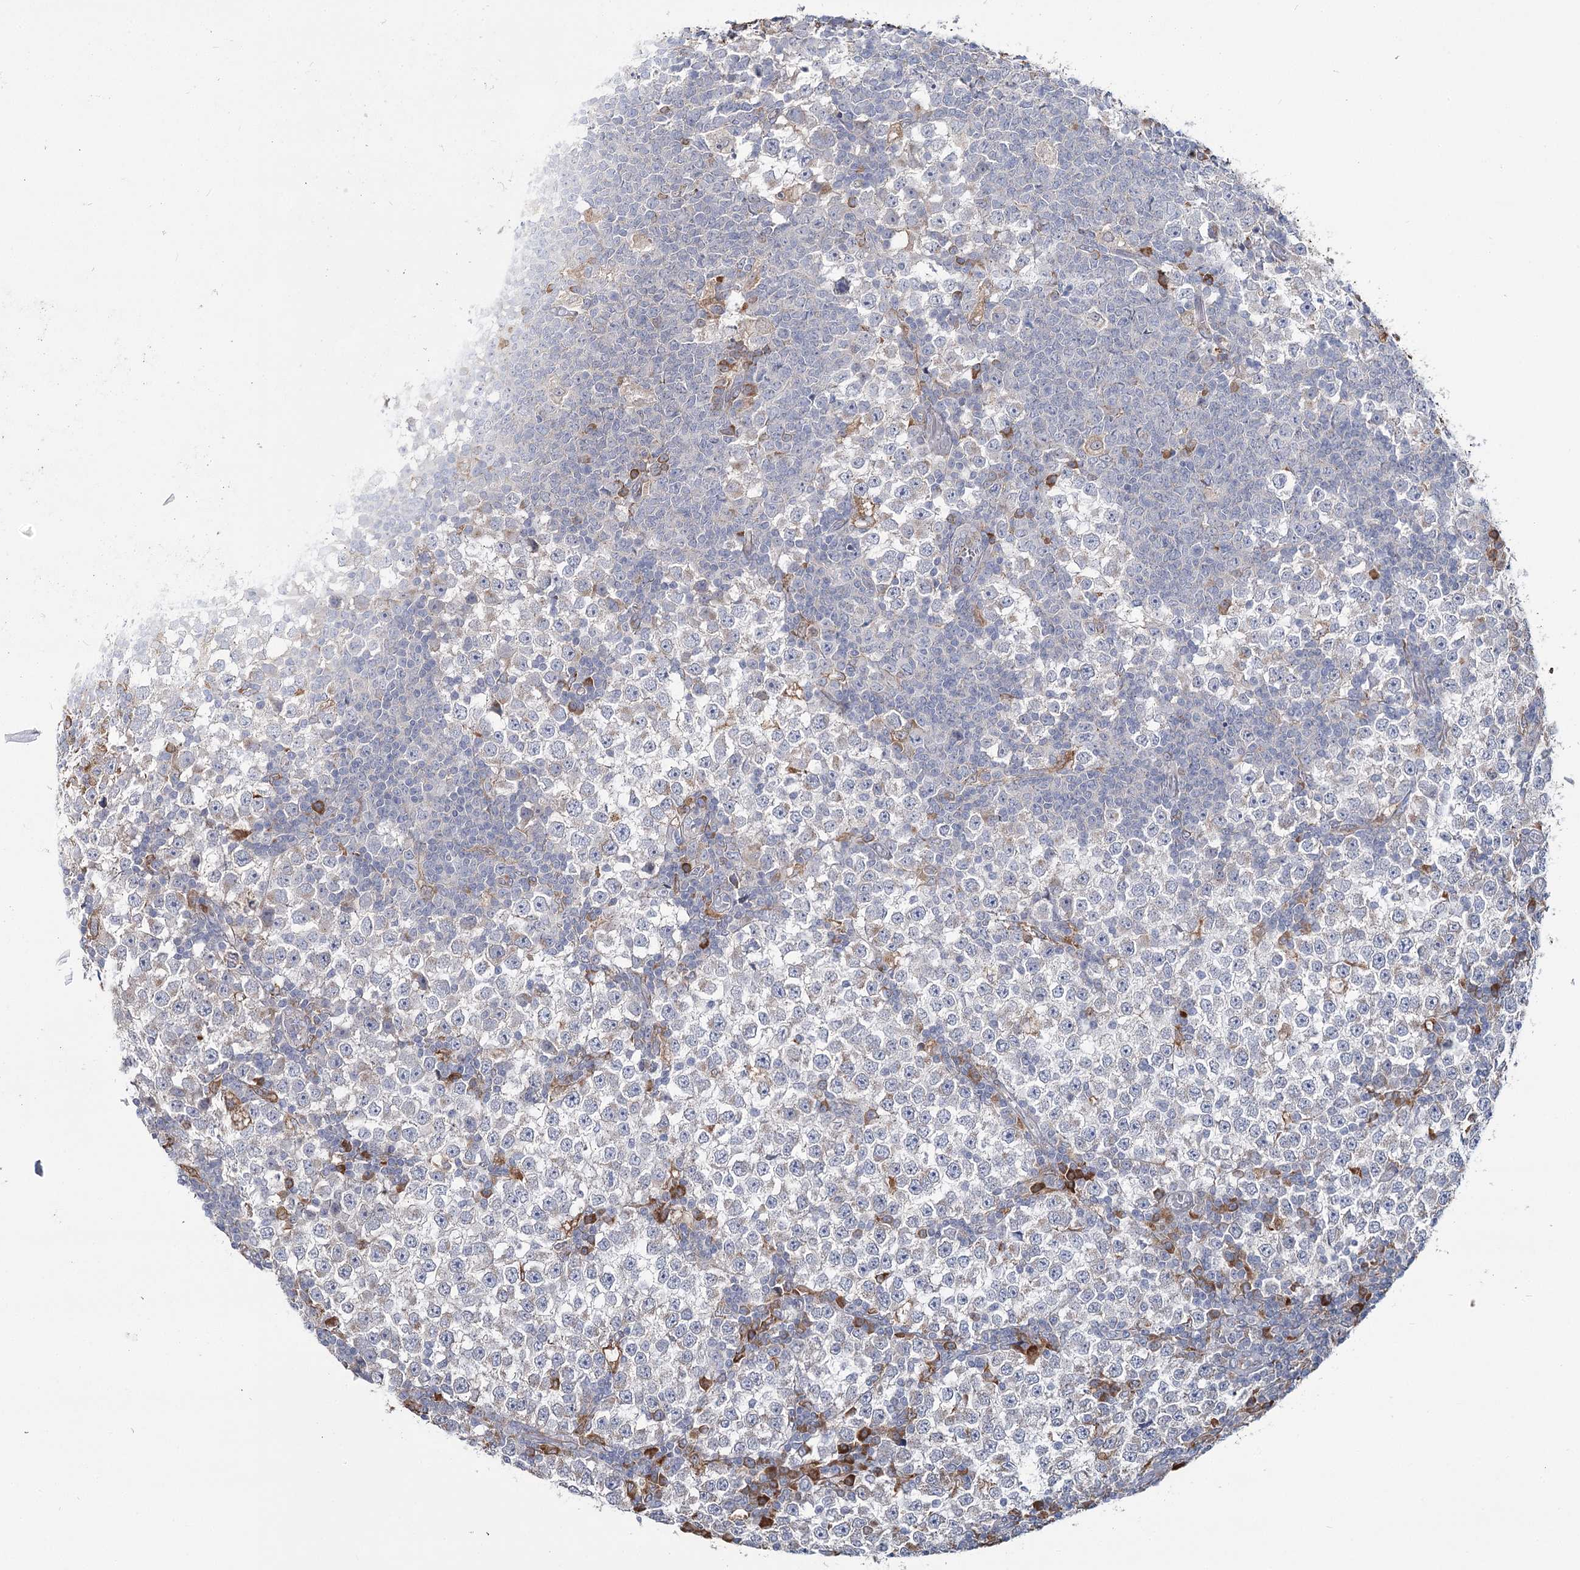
{"staining": {"intensity": "negative", "quantity": "none", "location": "none"}, "tissue": "testis cancer", "cell_type": "Tumor cells", "image_type": "cancer", "snomed": [{"axis": "morphology", "description": "Seminoma, NOS"}, {"axis": "topography", "description": "Testis"}], "caption": "A histopathology image of human testis seminoma is negative for staining in tumor cells.", "gene": "ZCCHC9", "patient": {"sex": "male", "age": 65}}